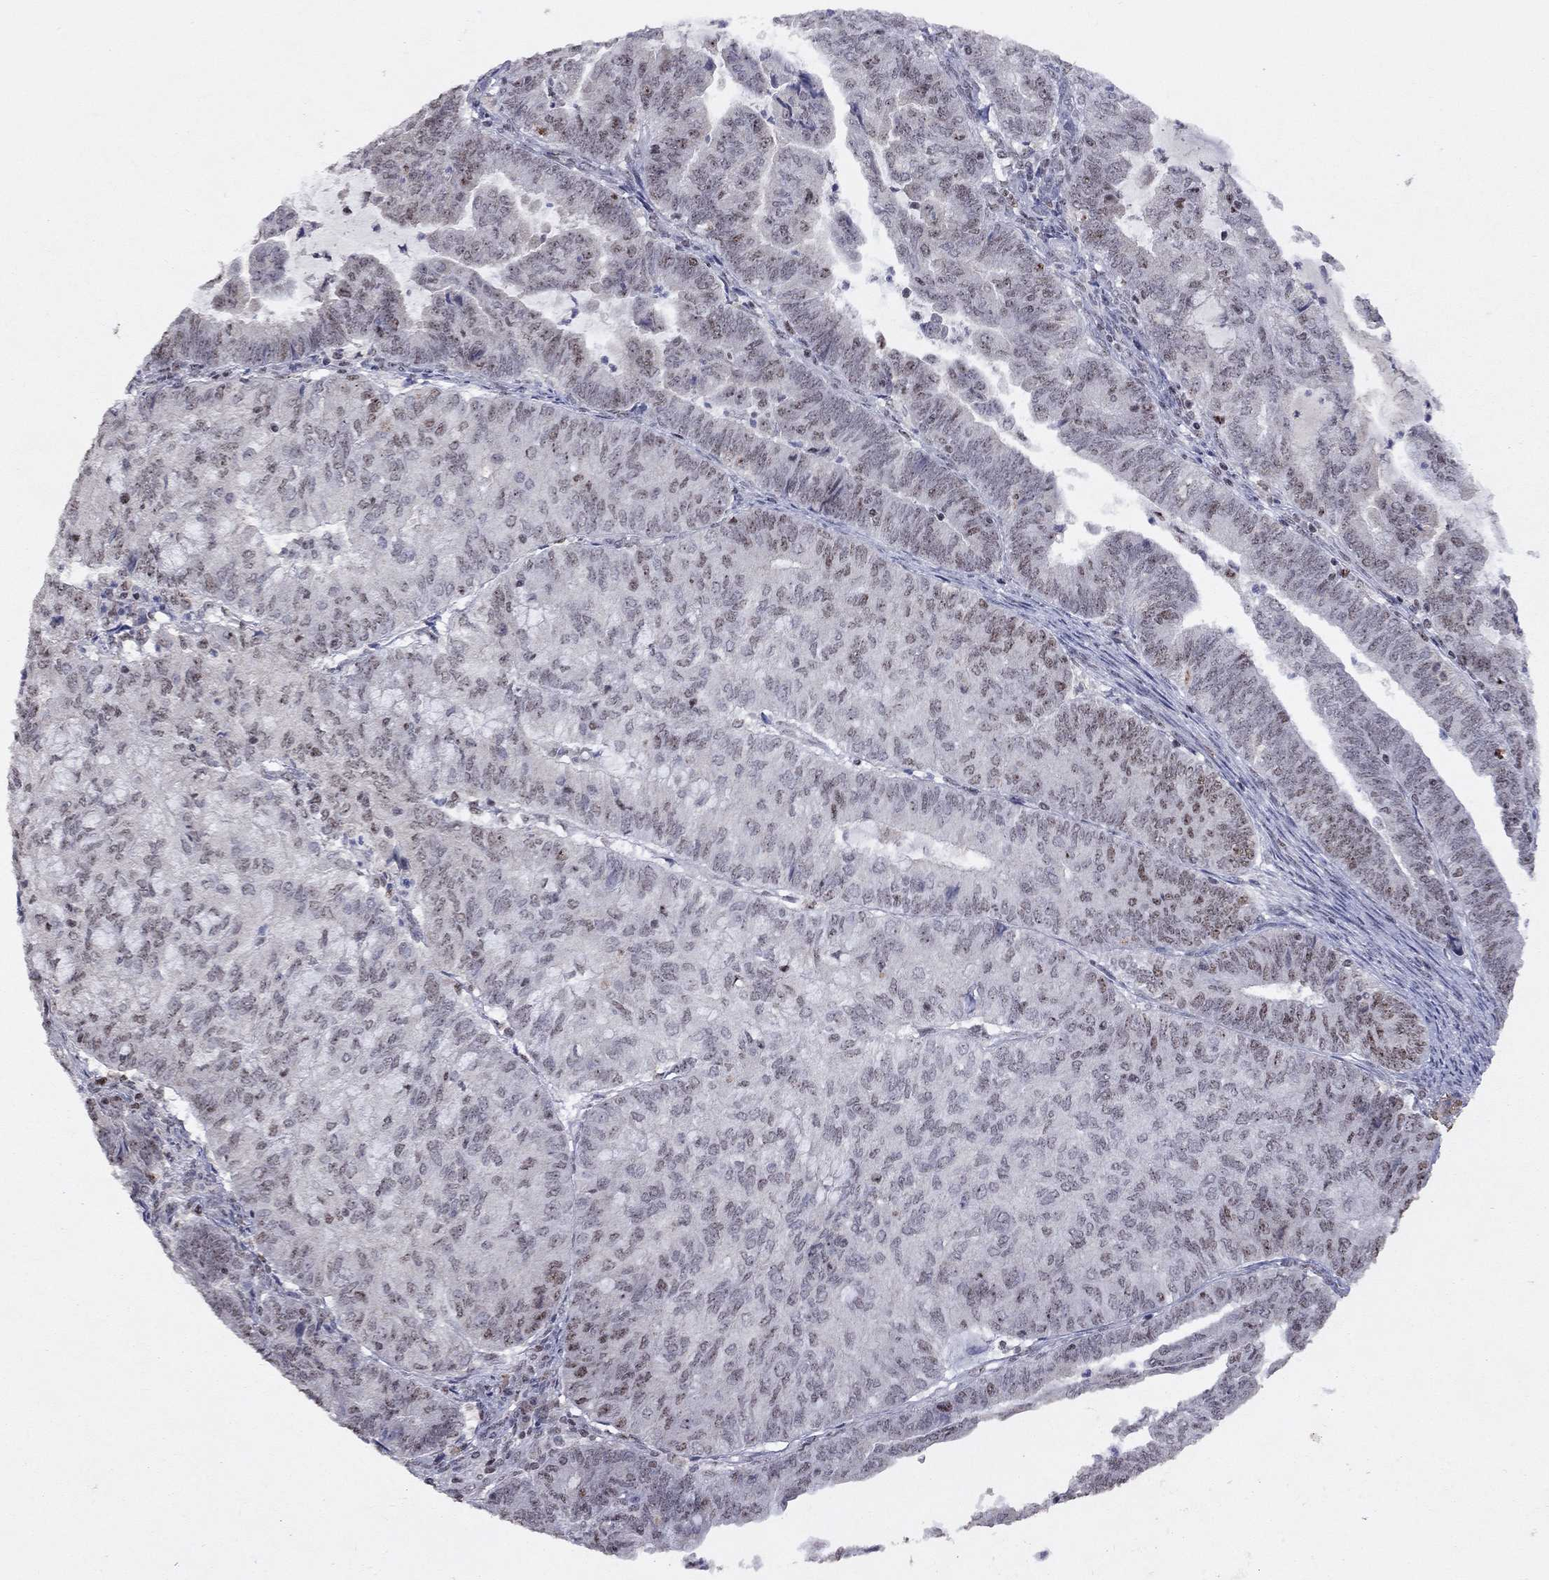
{"staining": {"intensity": "moderate", "quantity": "<25%", "location": "nuclear"}, "tissue": "endometrial cancer", "cell_type": "Tumor cells", "image_type": "cancer", "snomed": [{"axis": "morphology", "description": "Adenocarcinoma, NOS"}, {"axis": "topography", "description": "Endometrium"}], "caption": "This micrograph displays immunohistochemistry staining of human endometrial cancer (adenocarcinoma), with low moderate nuclear positivity in about <25% of tumor cells.", "gene": "SPOUT1", "patient": {"sex": "female", "age": 82}}